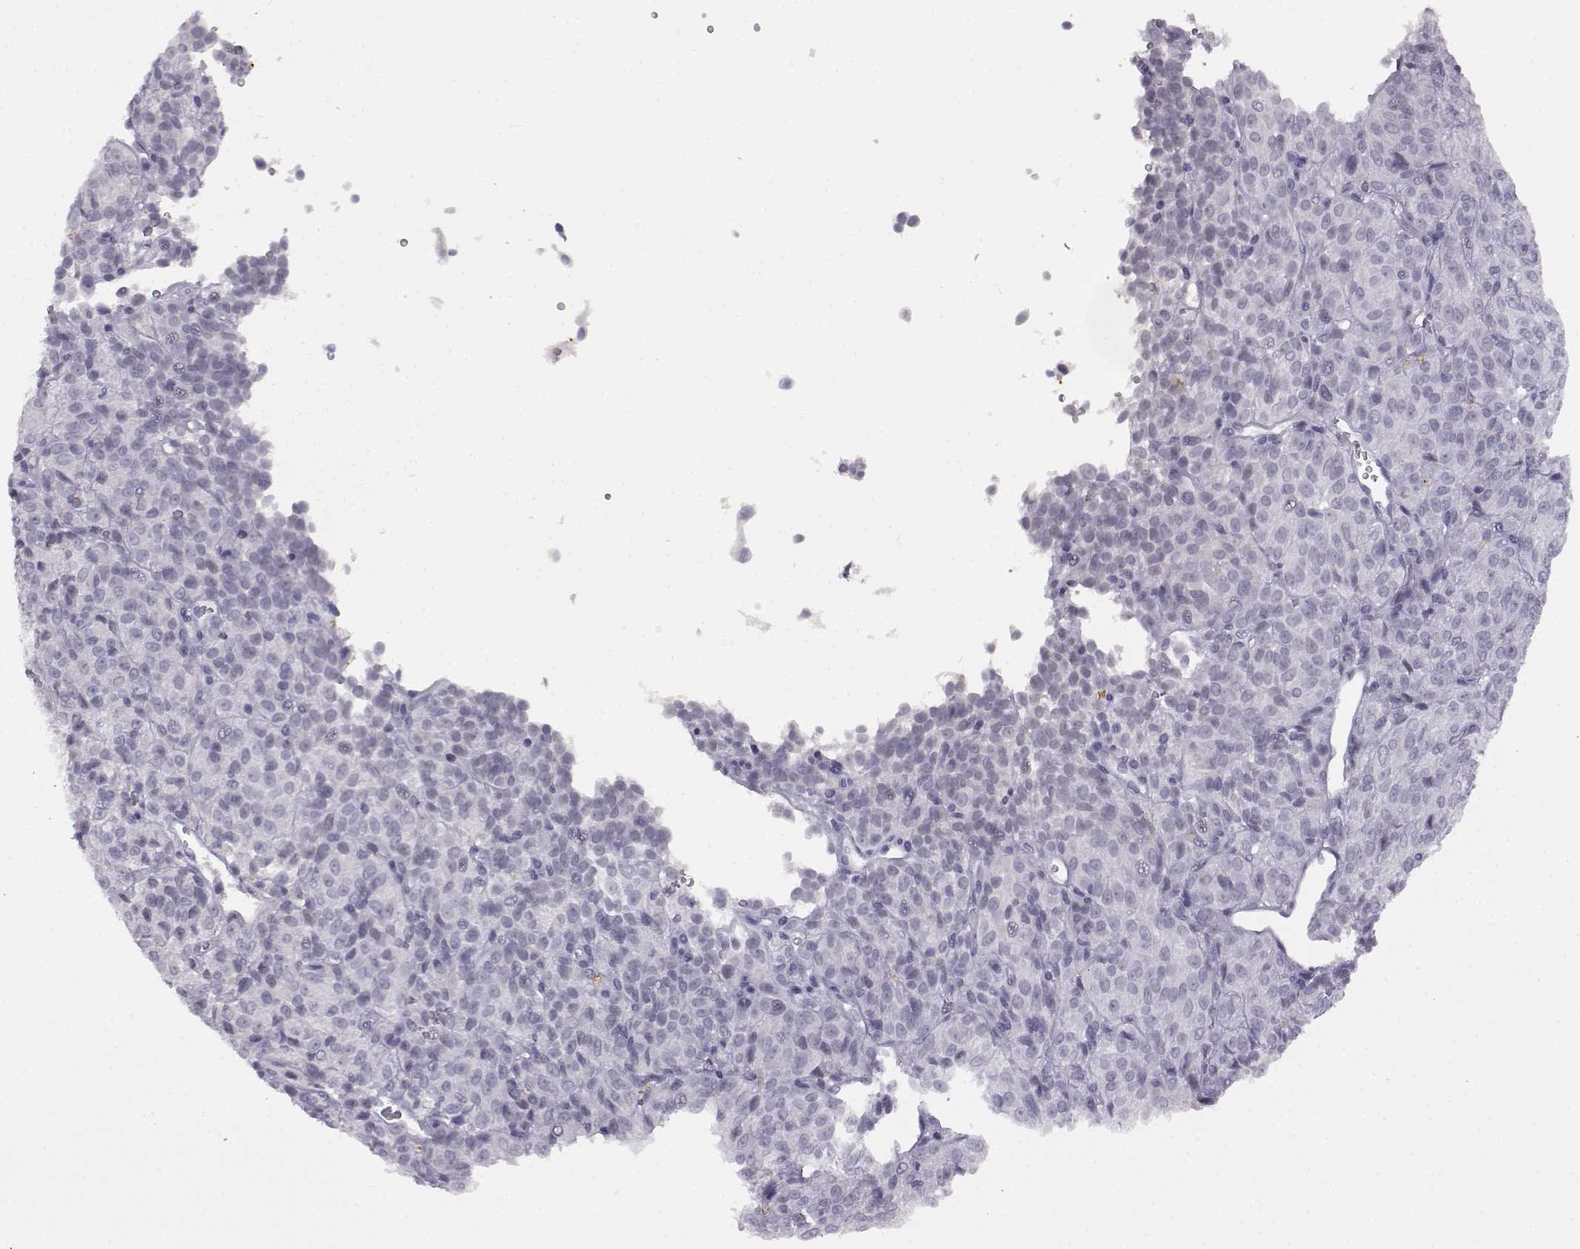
{"staining": {"intensity": "negative", "quantity": "none", "location": "none"}, "tissue": "melanoma", "cell_type": "Tumor cells", "image_type": "cancer", "snomed": [{"axis": "morphology", "description": "Malignant melanoma, Metastatic site"}, {"axis": "topography", "description": "Brain"}], "caption": "DAB immunohistochemical staining of melanoma displays no significant positivity in tumor cells.", "gene": "VGF", "patient": {"sex": "female", "age": 56}}